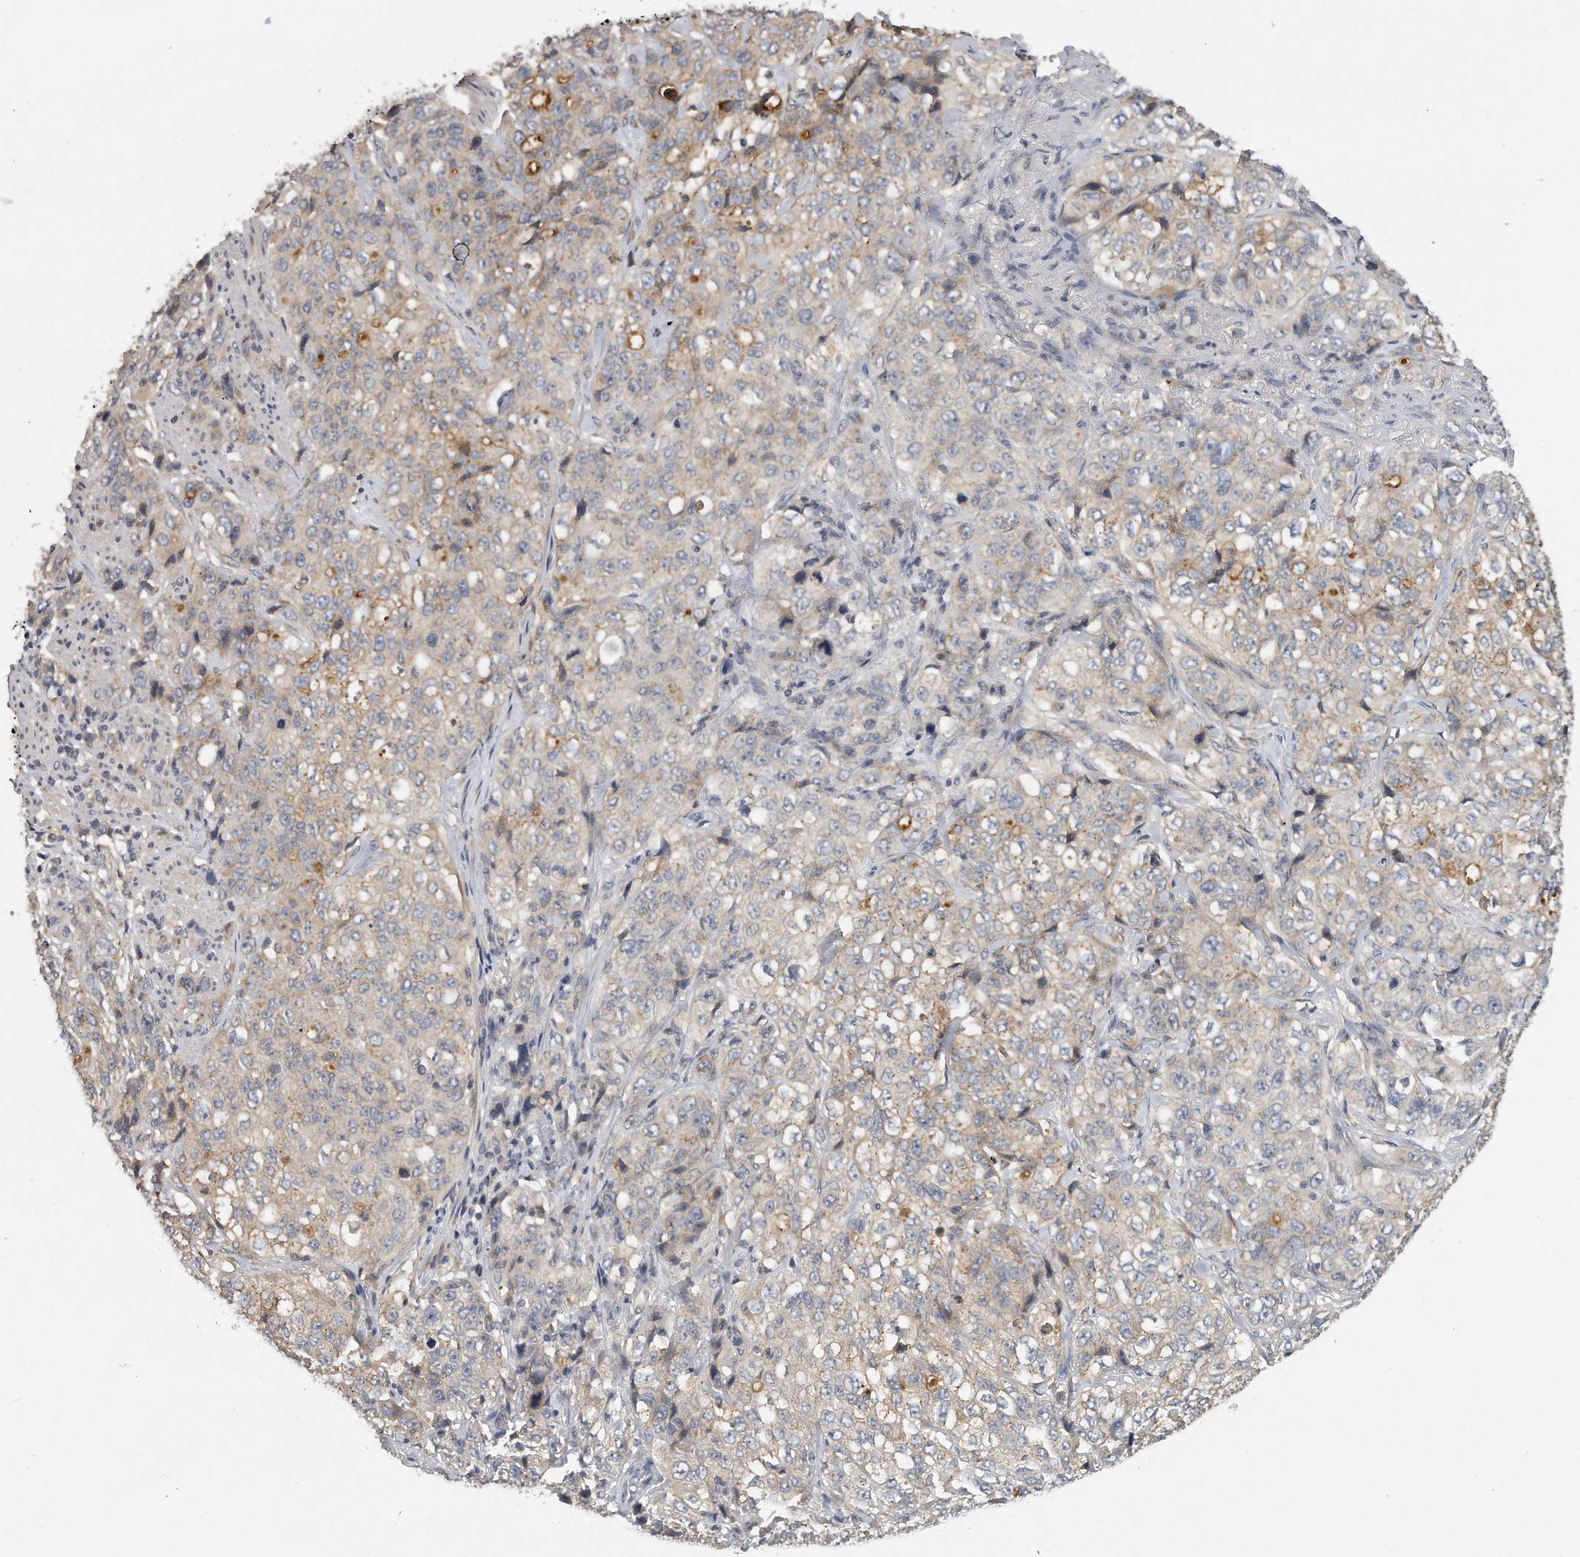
{"staining": {"intensity": "moderate", "quantity": "<25%", "location": "cytoplasmic/membranous"}, "tissue": "stomach cancer", "cell_type": "Tumor cells", "image_type": "cancer", "snomed": [{"axis": "morphology", "description": "Adenocarcinoma, NOS"}, {"axis": "topography", "description": "Stomach"}], "caption": "Stomach adenocarcinoma stained for a protein displays moderate cytoplasmic/membranous positivity in tumor cells.", "gene": "TRAPPC14", "patient": {"sex": "male", "age": 48}}